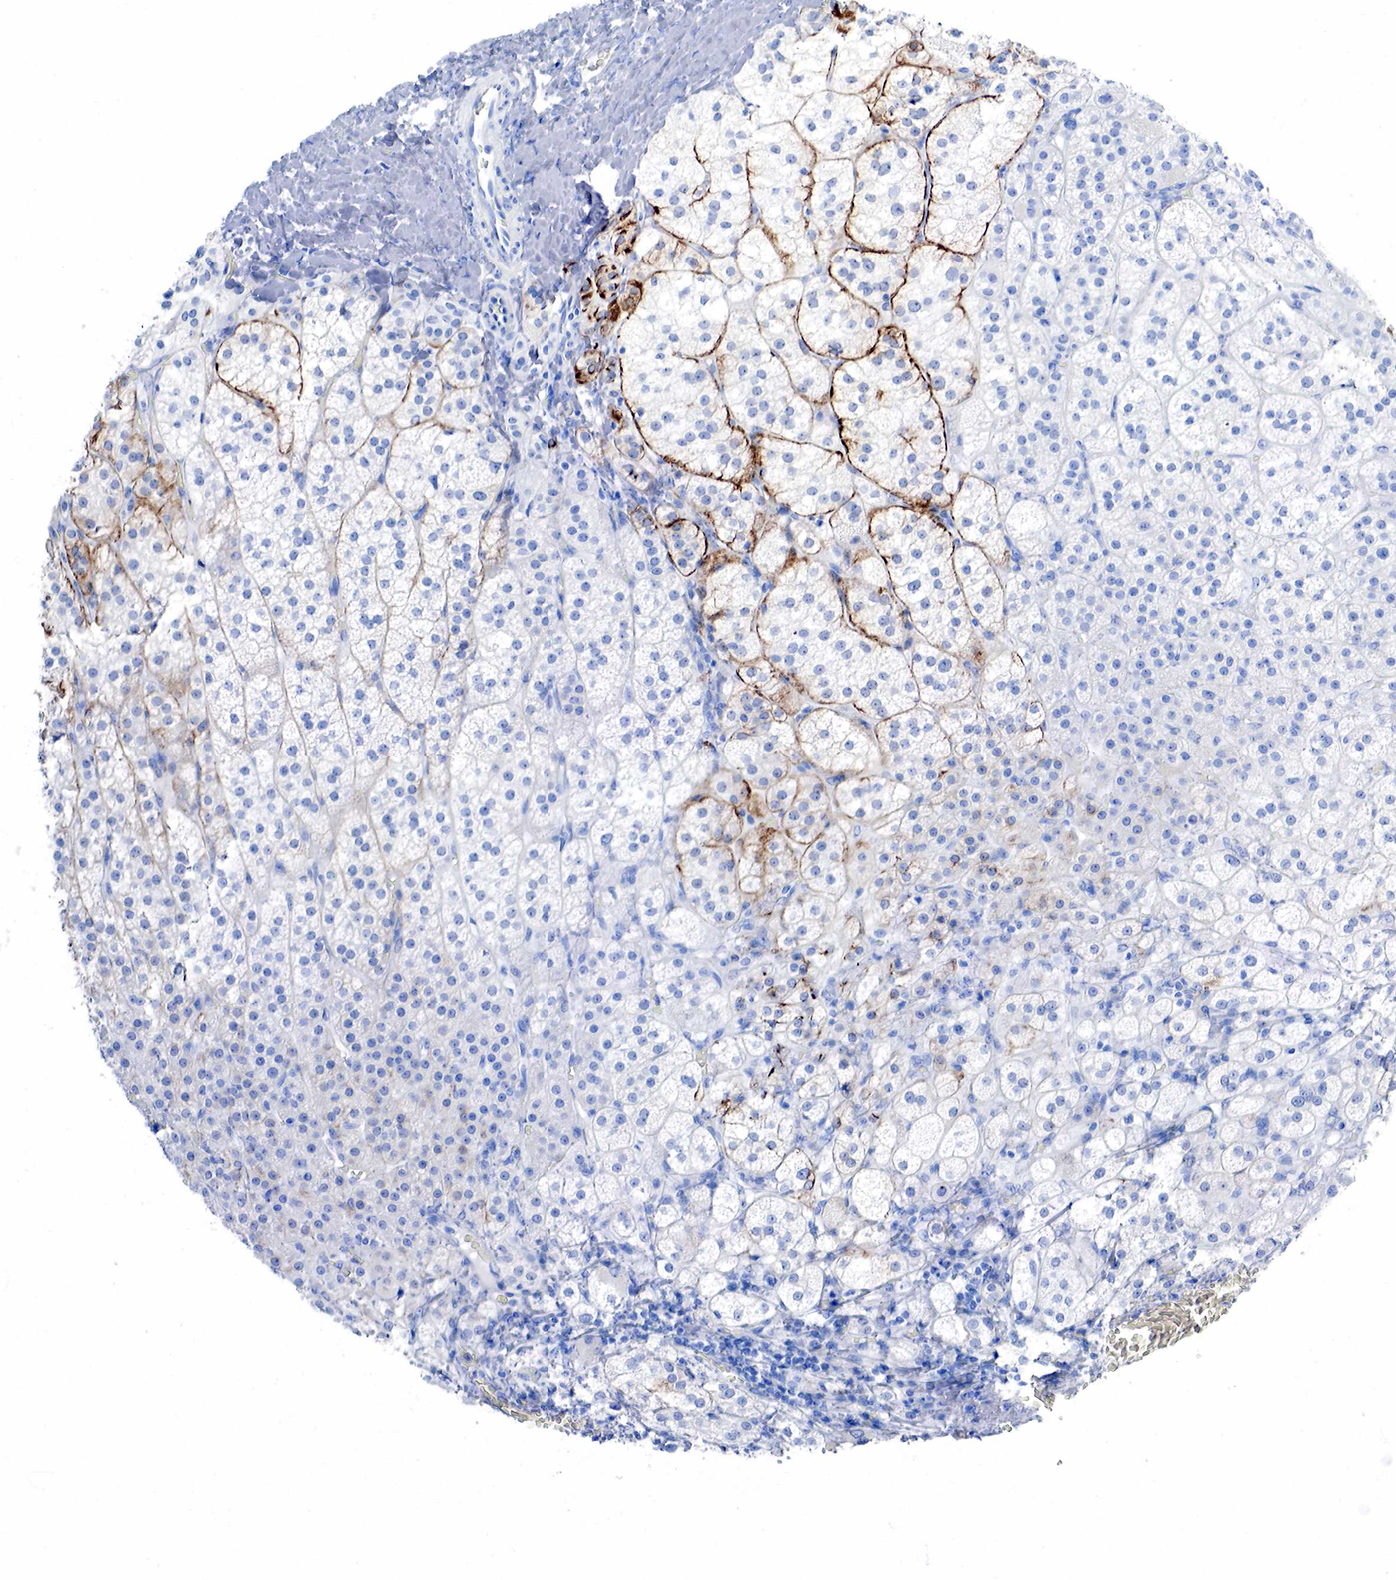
{"staining": {"intensity": "moderate", "quantity": "25%-75%", "location": "cytoplasmic/membranous"}, "tissue": "adrenal gland", "cell_type": "Glandular cells", "image_type": "normal", "snomed": [{"axis": "morphology", "description": "Normal tissue, NOS"}, {"axis": "topography", "description": "Adrenal gland"}], "caption": "Immunohistochemical staining of unremarkable adrenal gland shows medium levels of moderate cytoplasmic/membranous expression in about 25%-75% of glandular cells.", "gene": "KRT18", "patient": {"sex": "female", "age": 60}}